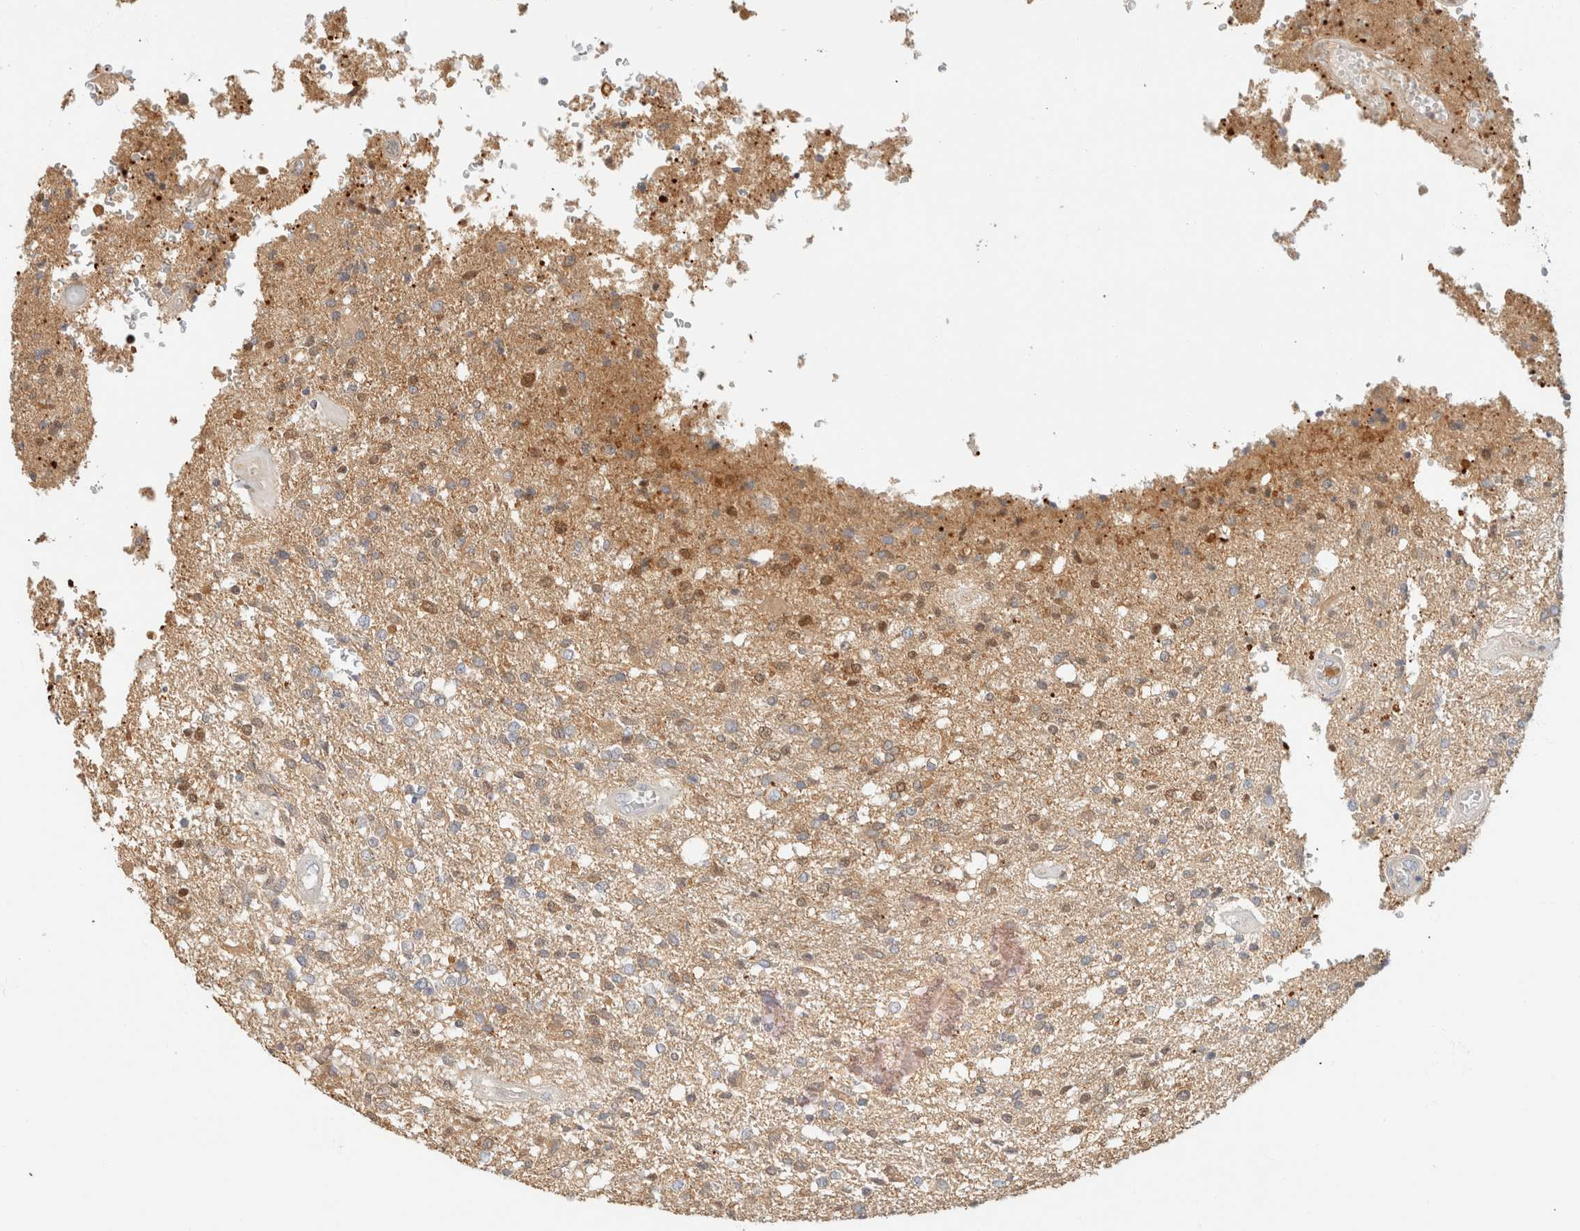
{"staining": {"intensity": "moderate", "quantity": "25%-75%", "location": "cytoplasmic/membranous"}, "tissue": "glioma", "cell_type": "Tumor cells", "image_type": "cancer", "snomed": [{"axis": "morphology", "description": "Normal tissue, NOS"}, {"axis": "morphology", "description": "Glioma, malignant, High grade"}, {"axis": "topography", "description": "Cerebral cortex"}], "caption": "Immunohistochemistry (DAB) staining of human glioma shows moderate cytoplasmic/membranous protein expression in about 25%-75% of tumor cells.", "gene": "GPI", "patient": {"sex": "male", "age": 77}}